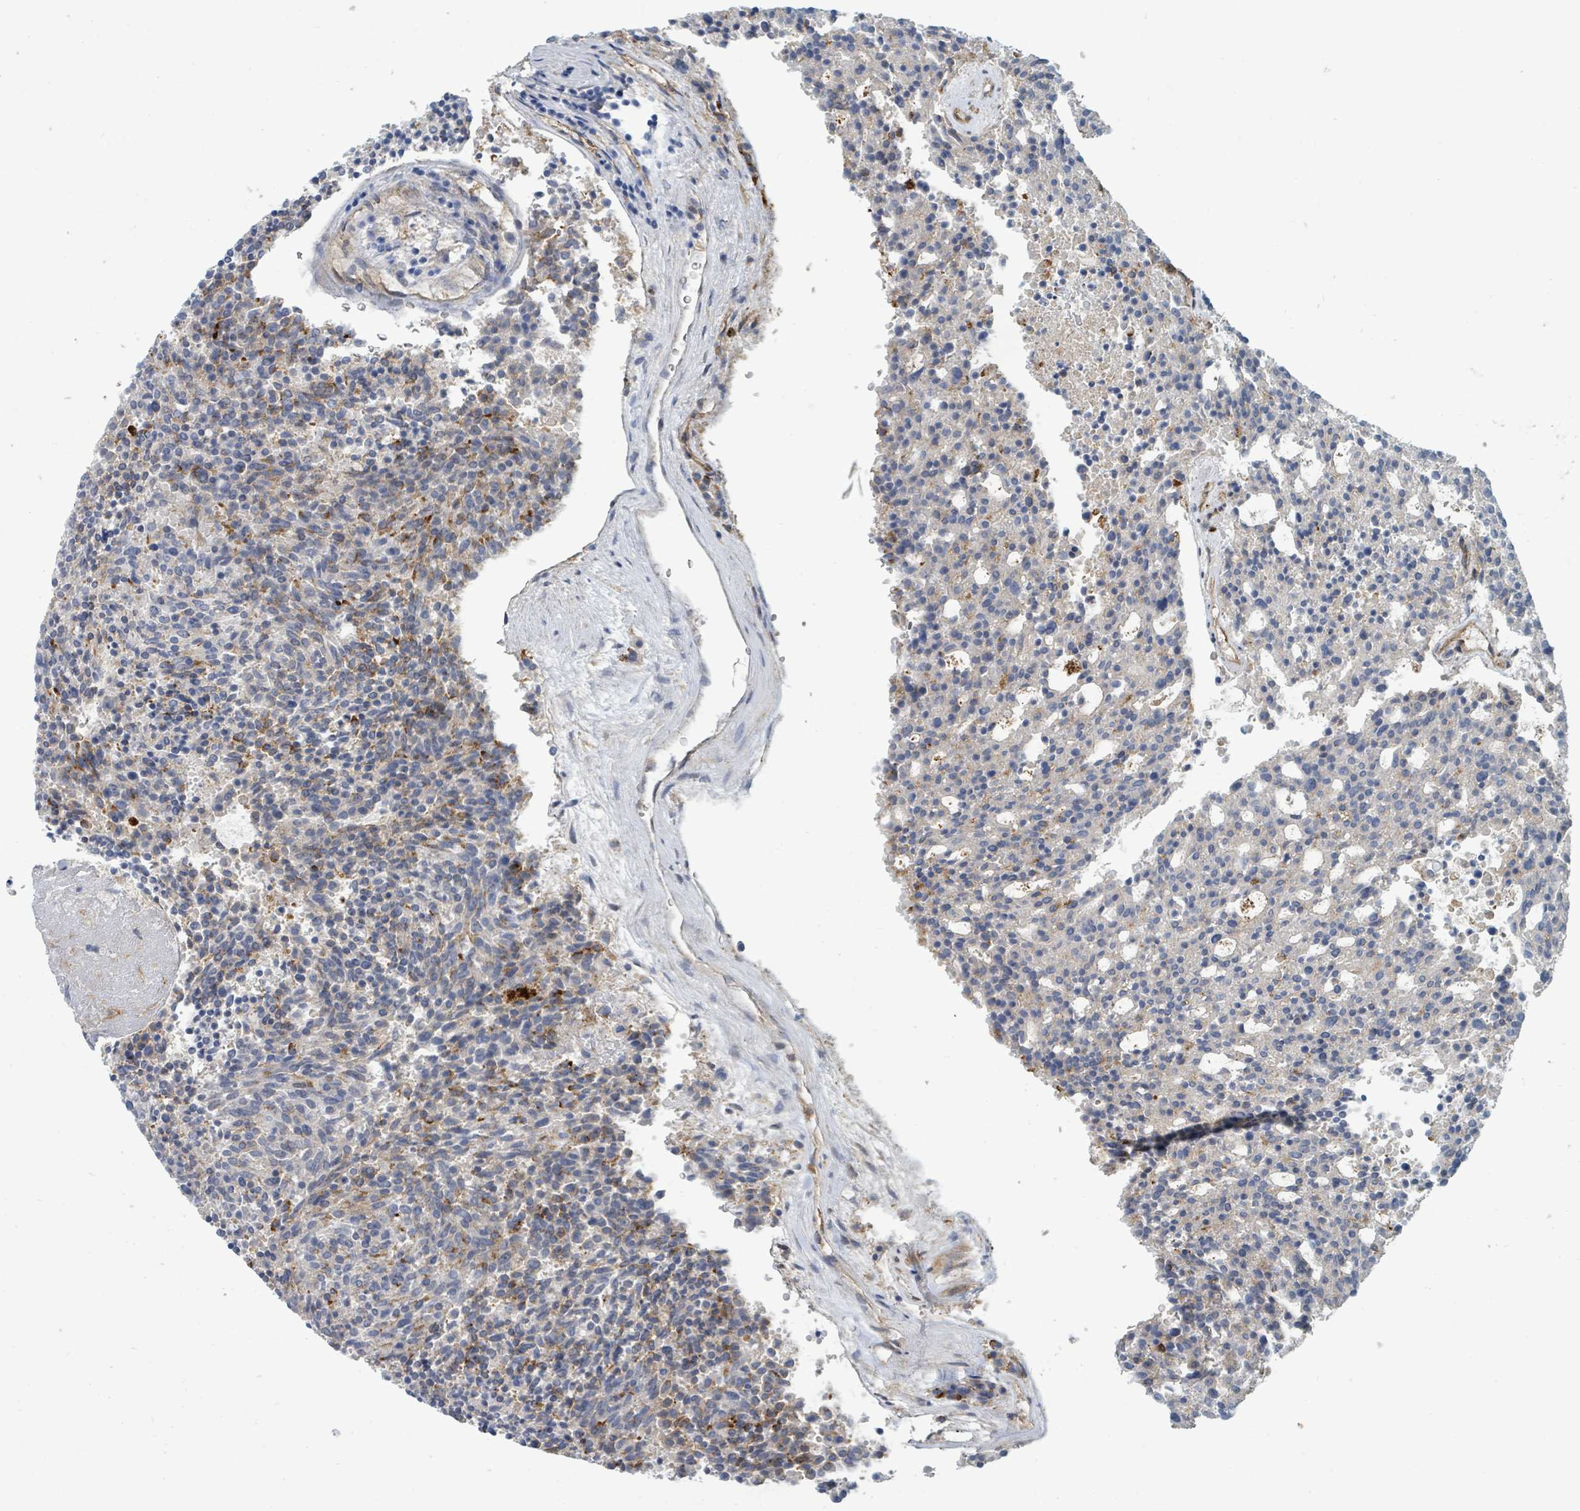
{"staining": {"intensity": "moderate", "quantity": "<25%", "location": "cytoplasmic/membranous"}, "tissue": "carcinoid", "cell_type": "Tumor cells", "image_type": "cancer", "snomed": [{"axis": "morphology", "description": "Carcinoid, malignant, NOS"}, {"axis": "topography", "description": "Pancreas"}], "caption": "High-power microscopy captured an IHC histopathology image of malignant carcinoid, revealing moderate cytoplasmic/membranous positivity in about <25% of tumor cells.", "gene": "IFIT1", "patient": {"sex": "female", "age": 54}}